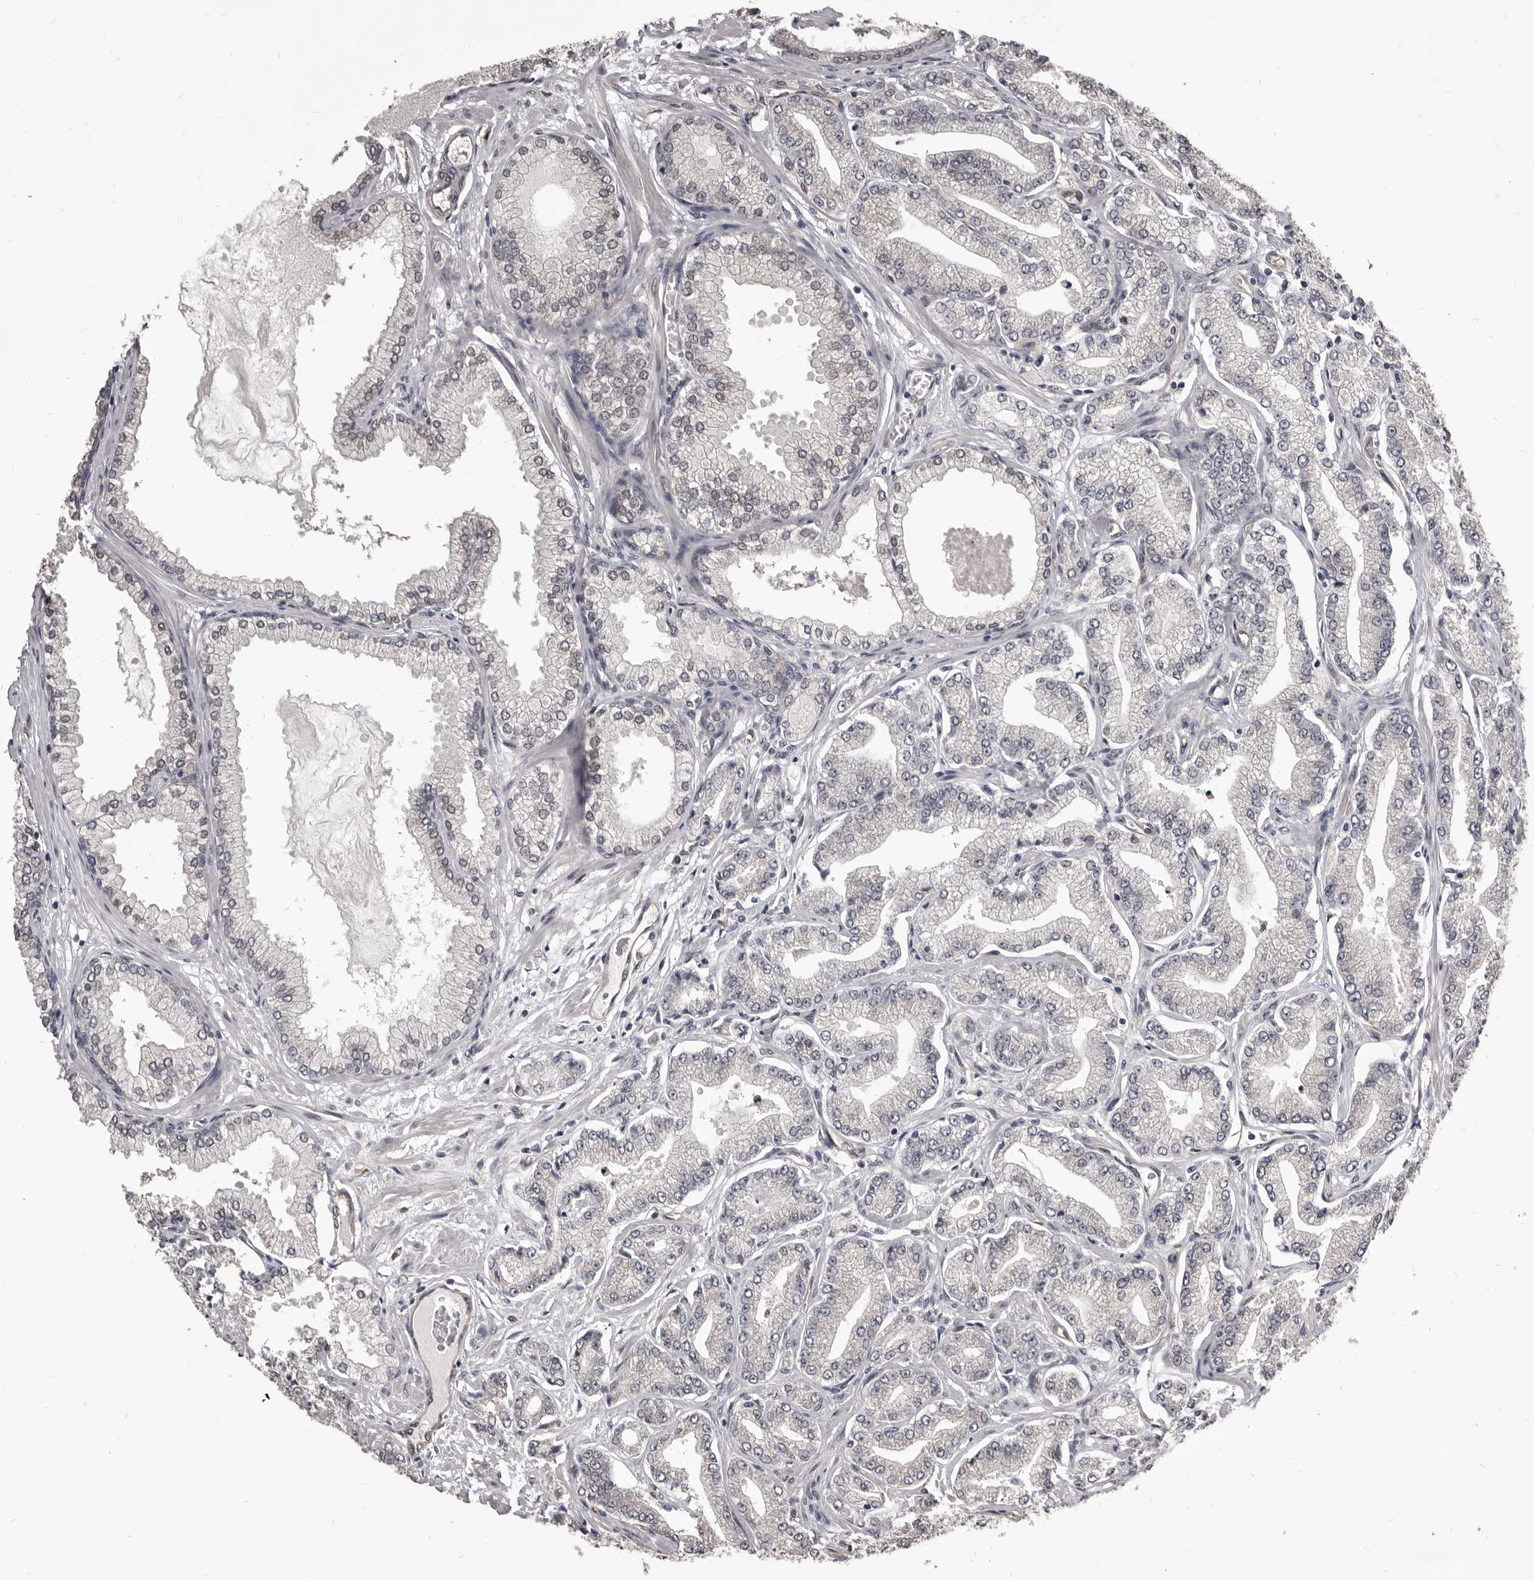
{"staining": {"intensity": "weak", "quantity": "<25%", "location": "cytoplasmic/membranous,nuclear"}, "tissue": "prostate cancer", "cell_type": "Tumor cells", "image_type": "cancer", "snomed": [{"axis": "morphology", "description": "Adenocarcinoma, Low grade"}, {"axis": "topography", "description": "Prostate"}], "caption": "DAB (3,3'-diaminobenzidine) immunohistochemical staining of human prostate cancer exhibits no significant expression in tumor cells.", "gene": "ADAMTS20", "patient": {"sex": "male", "age": 63}}